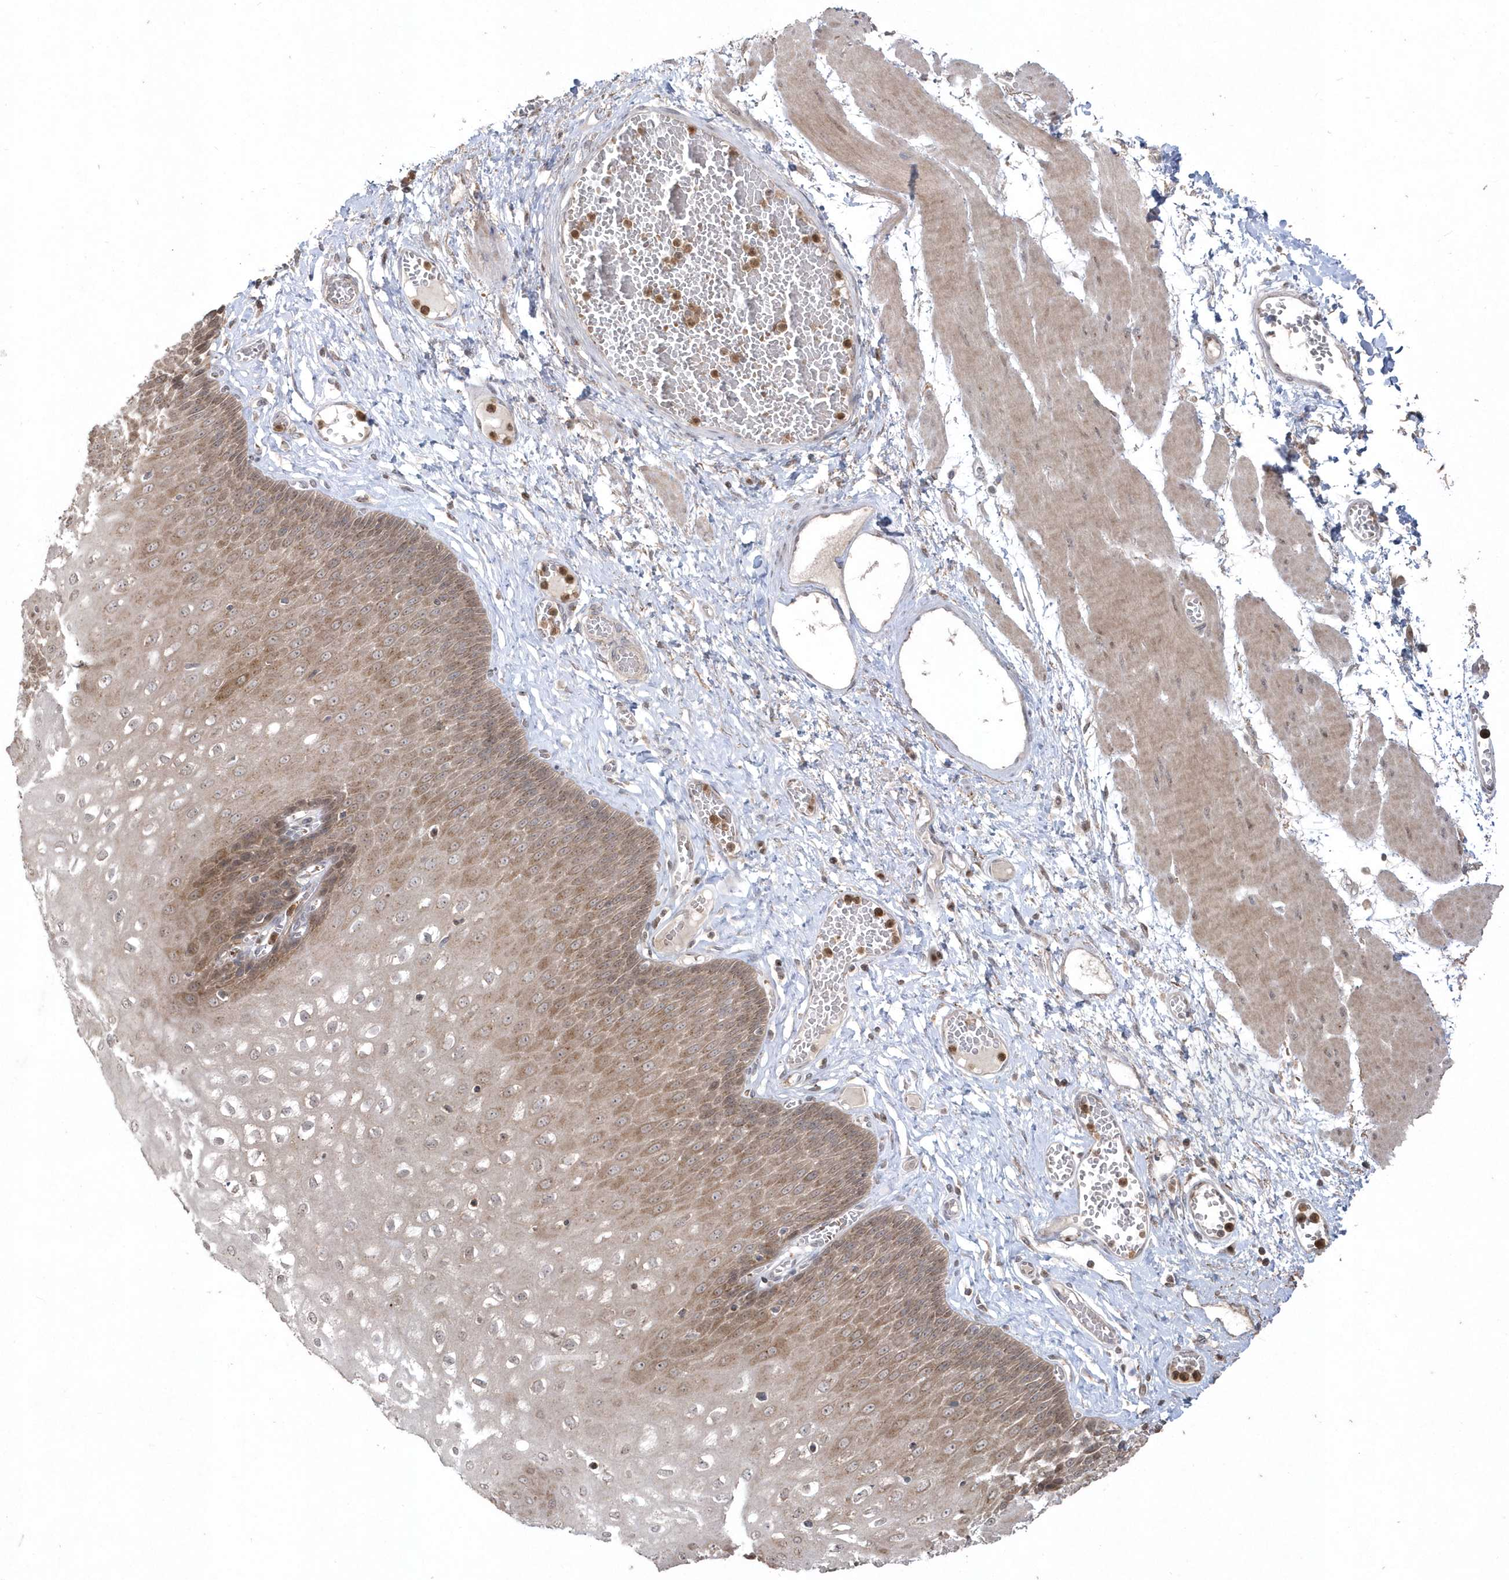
{"staining": {"intensity": "moderate", "quantity": "25%-75%", "location": "cytoplasmic/membranous"}, "tissue": "esophagus", "cell_type": "Squamous epithelial cells", "image_type": "normal", "snomed": [{"axis": "morphology", "description": "Normal tissue, NOS"}, {"axis": "topography", "description": "Esophagus"}], "caption": "High-power microscopy captured an IHC photomicrograph of unremarkable esophagus, revealing moderate cytoplasmic/membranous staining in about 25%-75% of squamous epithelial cells. The staining was performed using DAB (3,3'-diaminobenzidine) to visualize the protein expression in brown, while the nuclei were stained in blue with hematoxylin (Magnification: 20x).", "gene": "GEMIN6", "patient": {"sex": "male", "age": 60}}